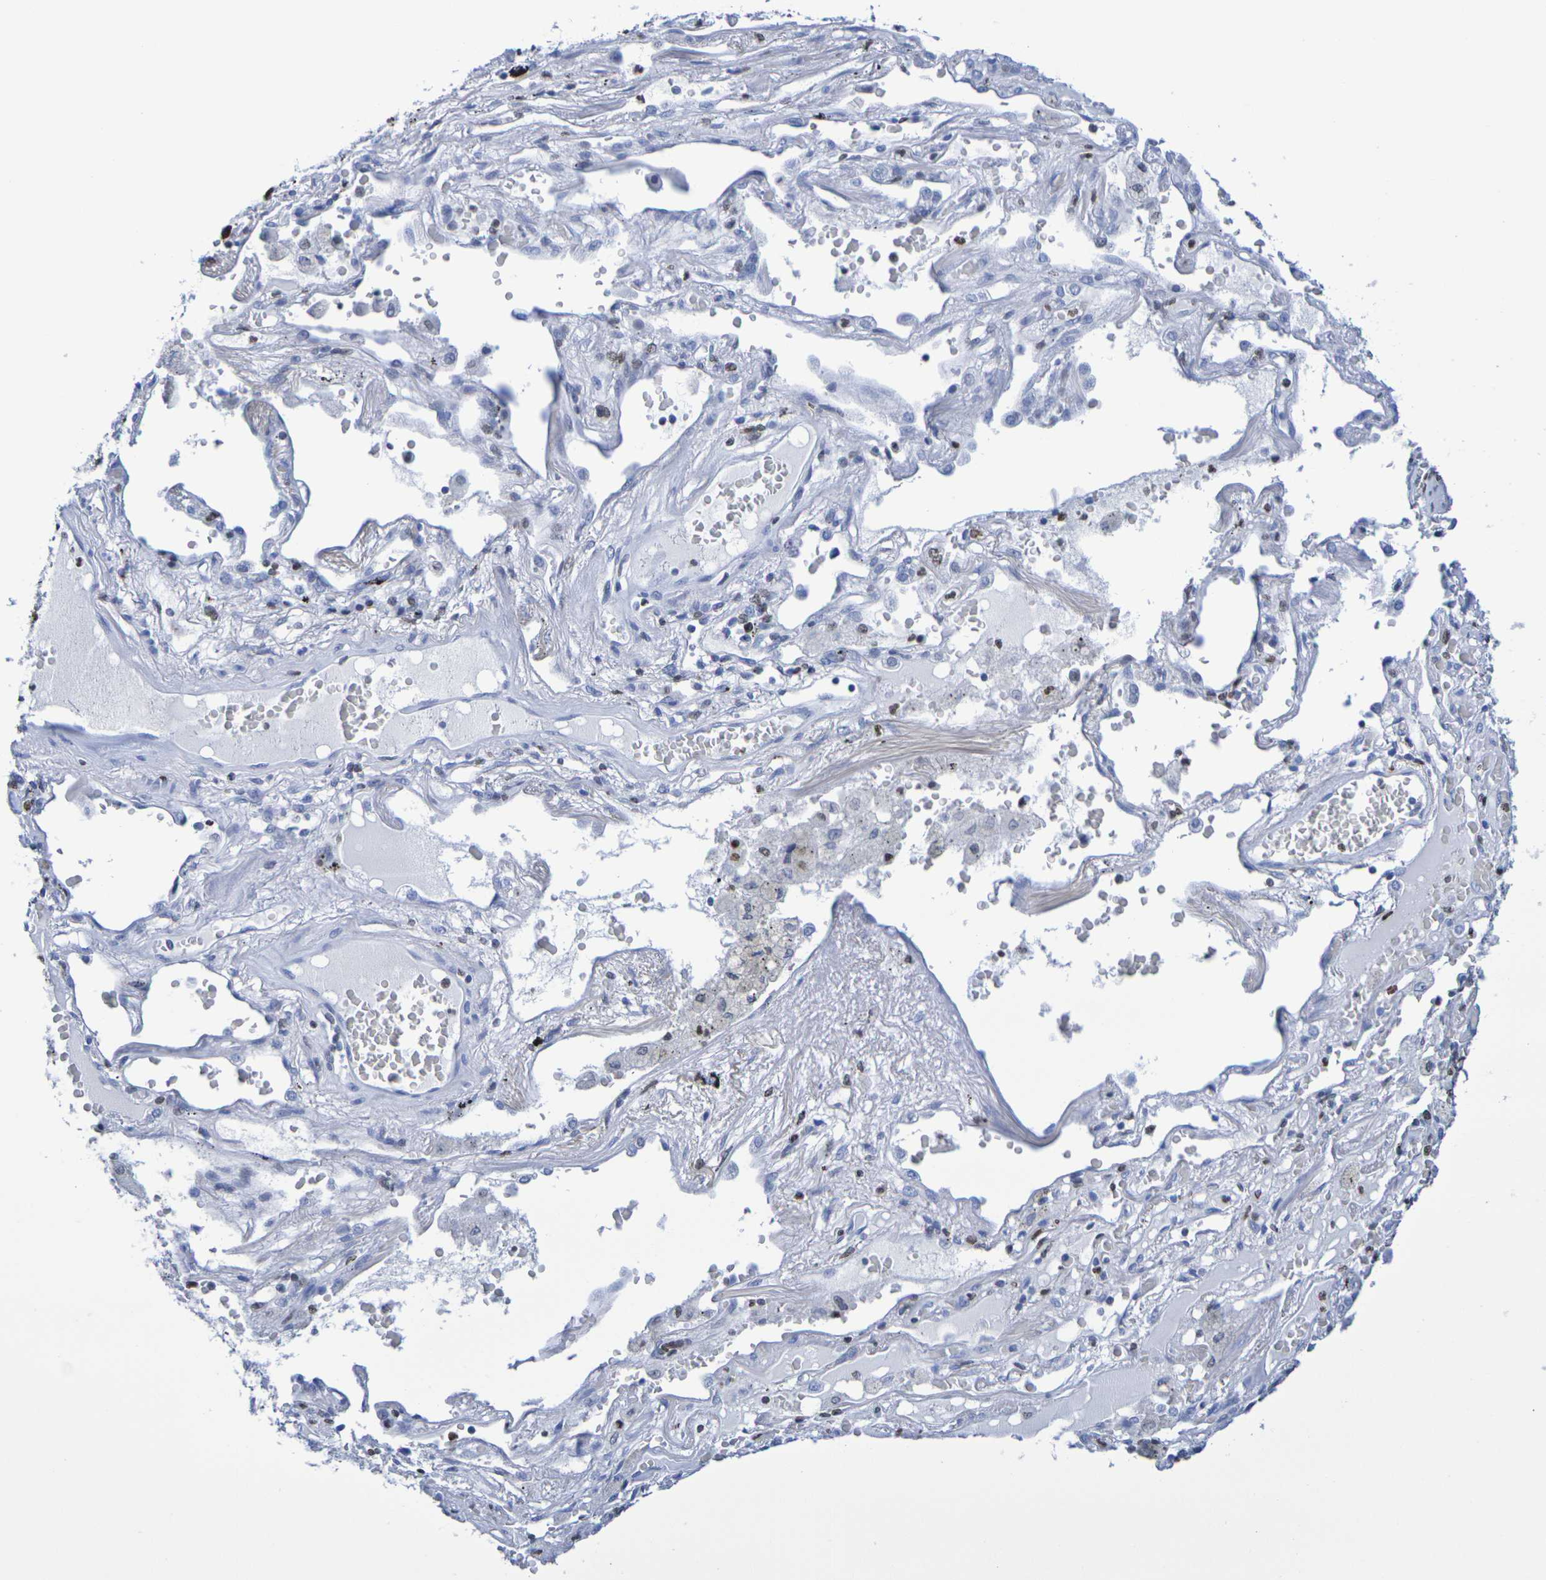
{"staining": {"intensity": "negative", "quantity": "none", "location": "none"}, "tissue": "lung cancer", "cell_type": "Tumor cells", "image_type": "cancer", "snomed": [{"axis": "morphology", "description": "Squamous cell carcinoma, NOS"}, {"axis": "topography", "description": "Lung"}], "caption": "This is an immunohistochemistry histopathology image of human lung cancer (squamous cell carcinoma). There is no positivity in tumor cells.", "gene": "H1-5", "patient": {"sex": "male", "age": 57}}